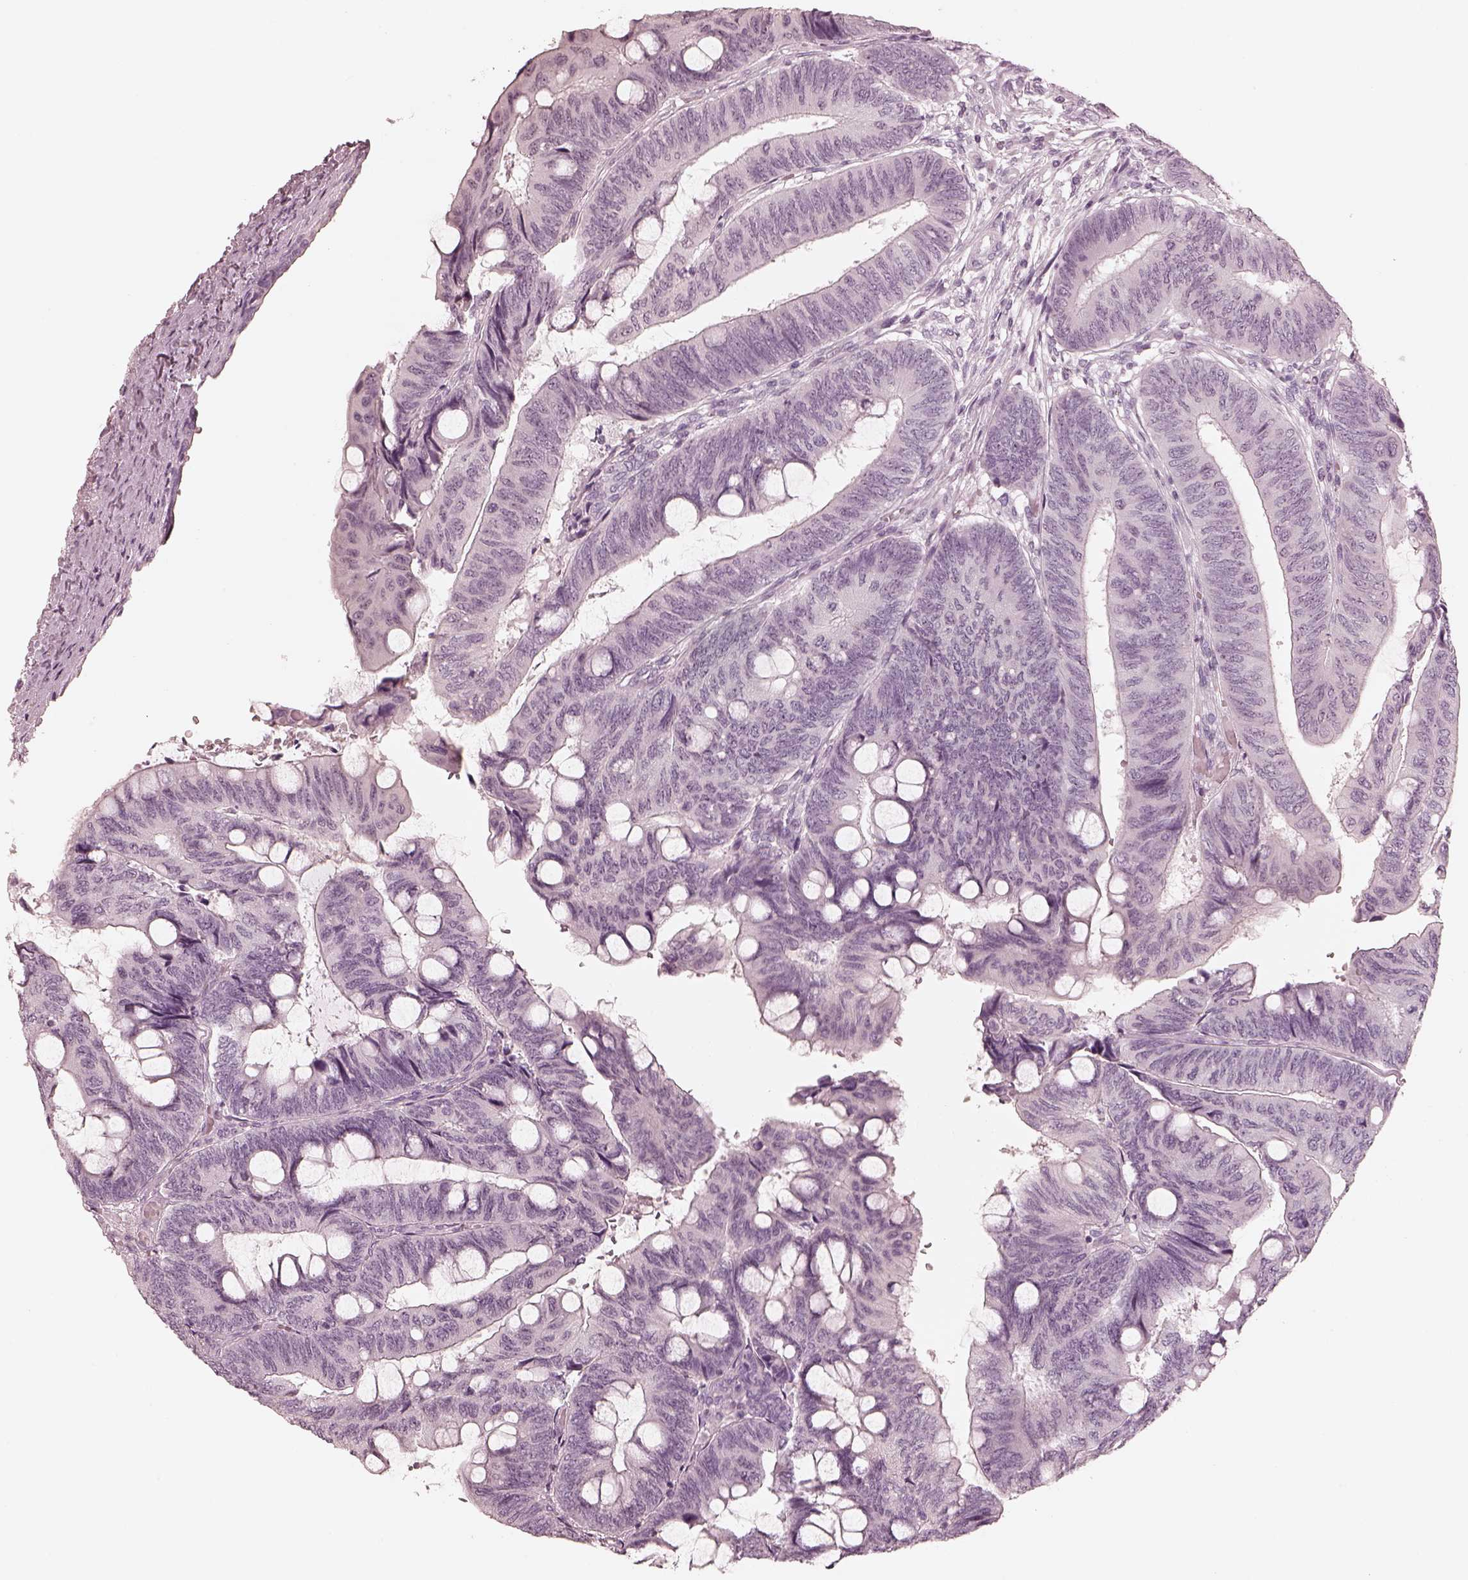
{"staining": {"intensity": "negative", "quantity": "none", "location": "none"}, "tissue": "colorectal cancer", "cell_type": "Tumor cells", "image_type": "cancer", "snomed": [{"axis": "morphology", "description": "Normal tissue, NOS"}, {"axis": "morphology", "description": "Adenocarcinoma, NOS"}, {"axis": "topography", "description": "Rectum"}], "caption": "Histopathology image shows no protein expression in tumor cells of colorectal cancer tissue.", "gene": "CALR3", "patient": {"sex": "male", "age": 92}}